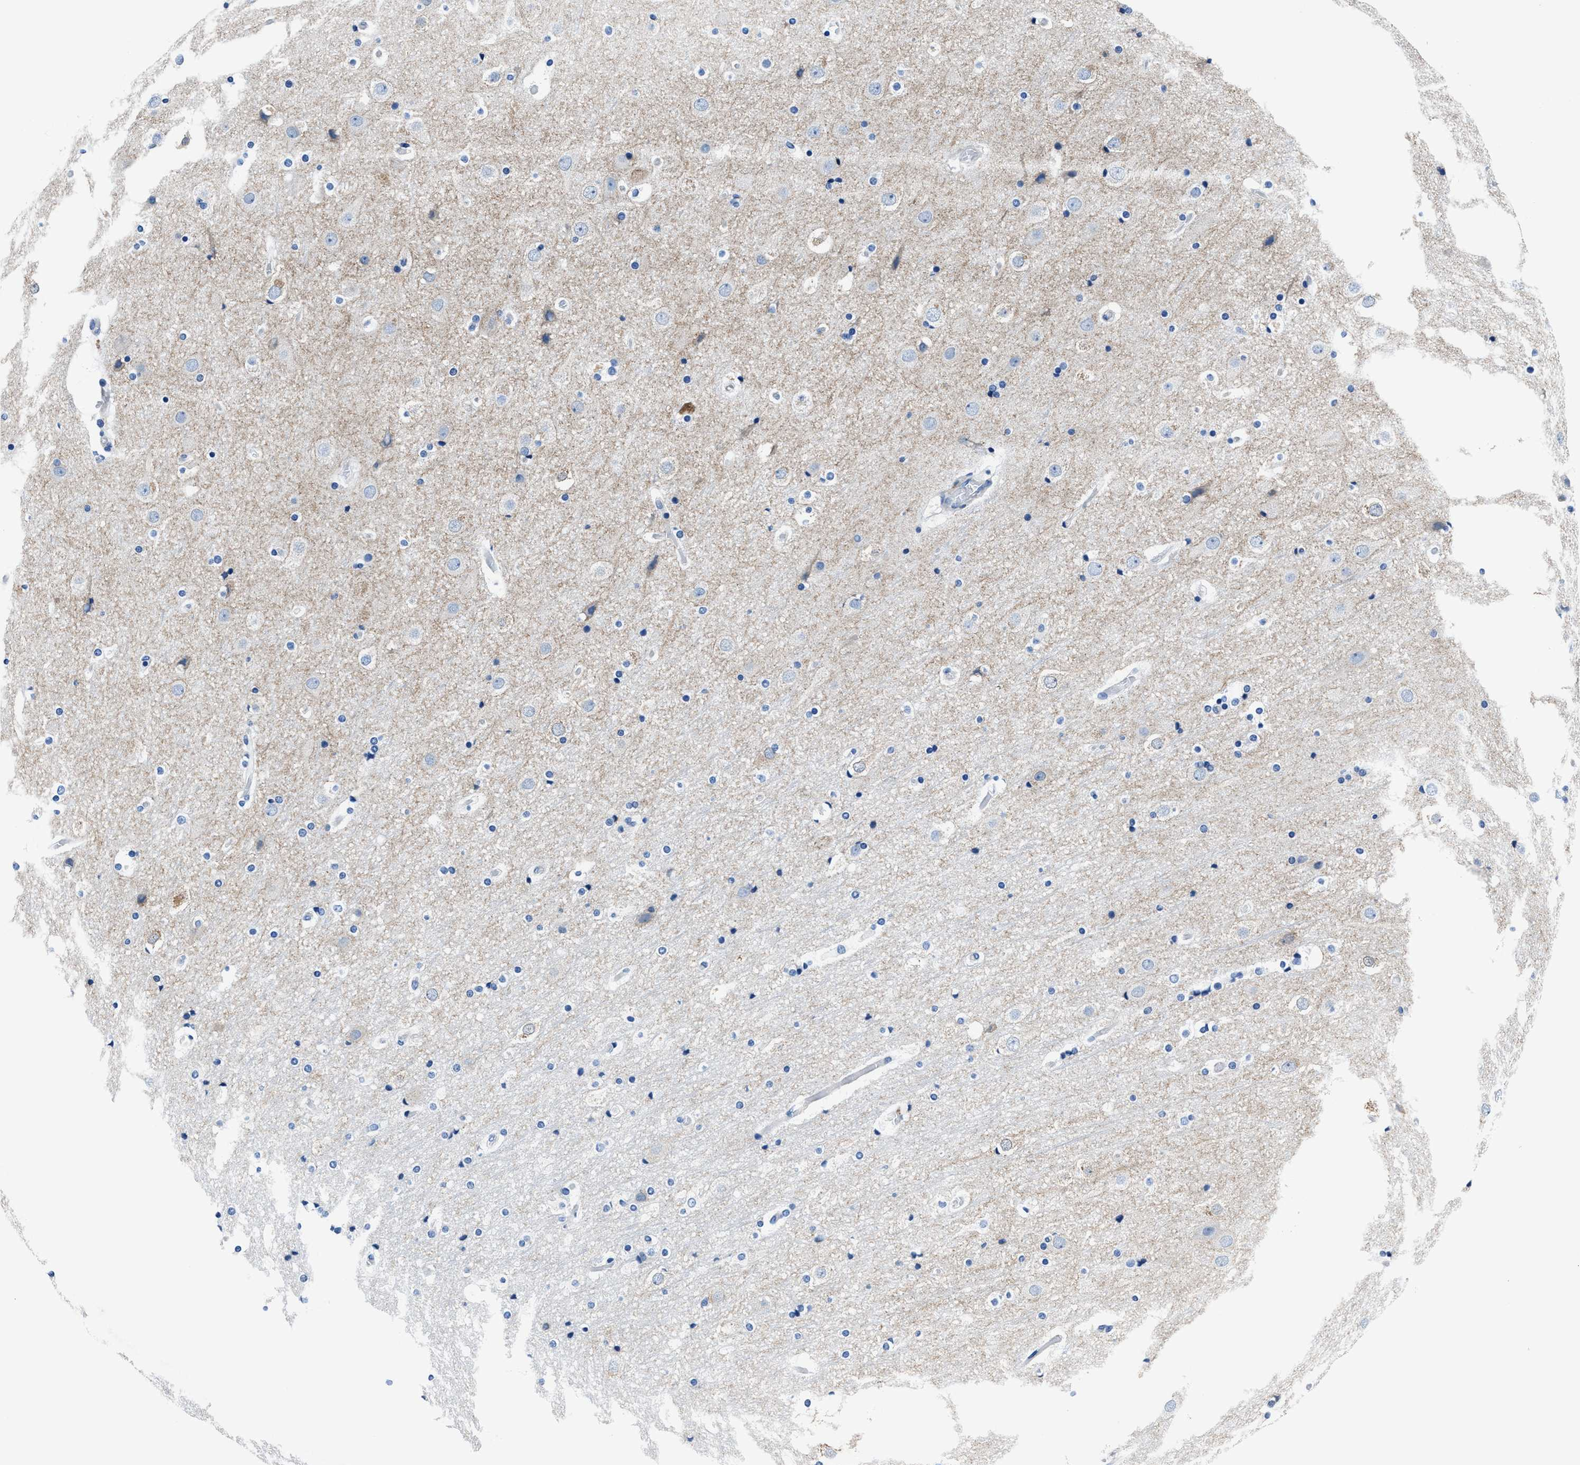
{"staining": {"intensity": "negative", "quantity": "none", "location": "none"}, "tissue": "cerebral cortex", "cell_type": "Endothelial cells", "image_type": "normal", "snomed": [{"axis": "morphology", "description": "Normal tissue, NOS"}, {"axis": "topography", "description": "Cerebral cortex"}], "caption": "Immunohistochemistry image of benign cerebral cortex: human cerebral cortex stained with DAB exhibits no significant protein expression in endothelial cells.", "gene": "LMO7", "patient": {"sex": "male", "age": 57}}